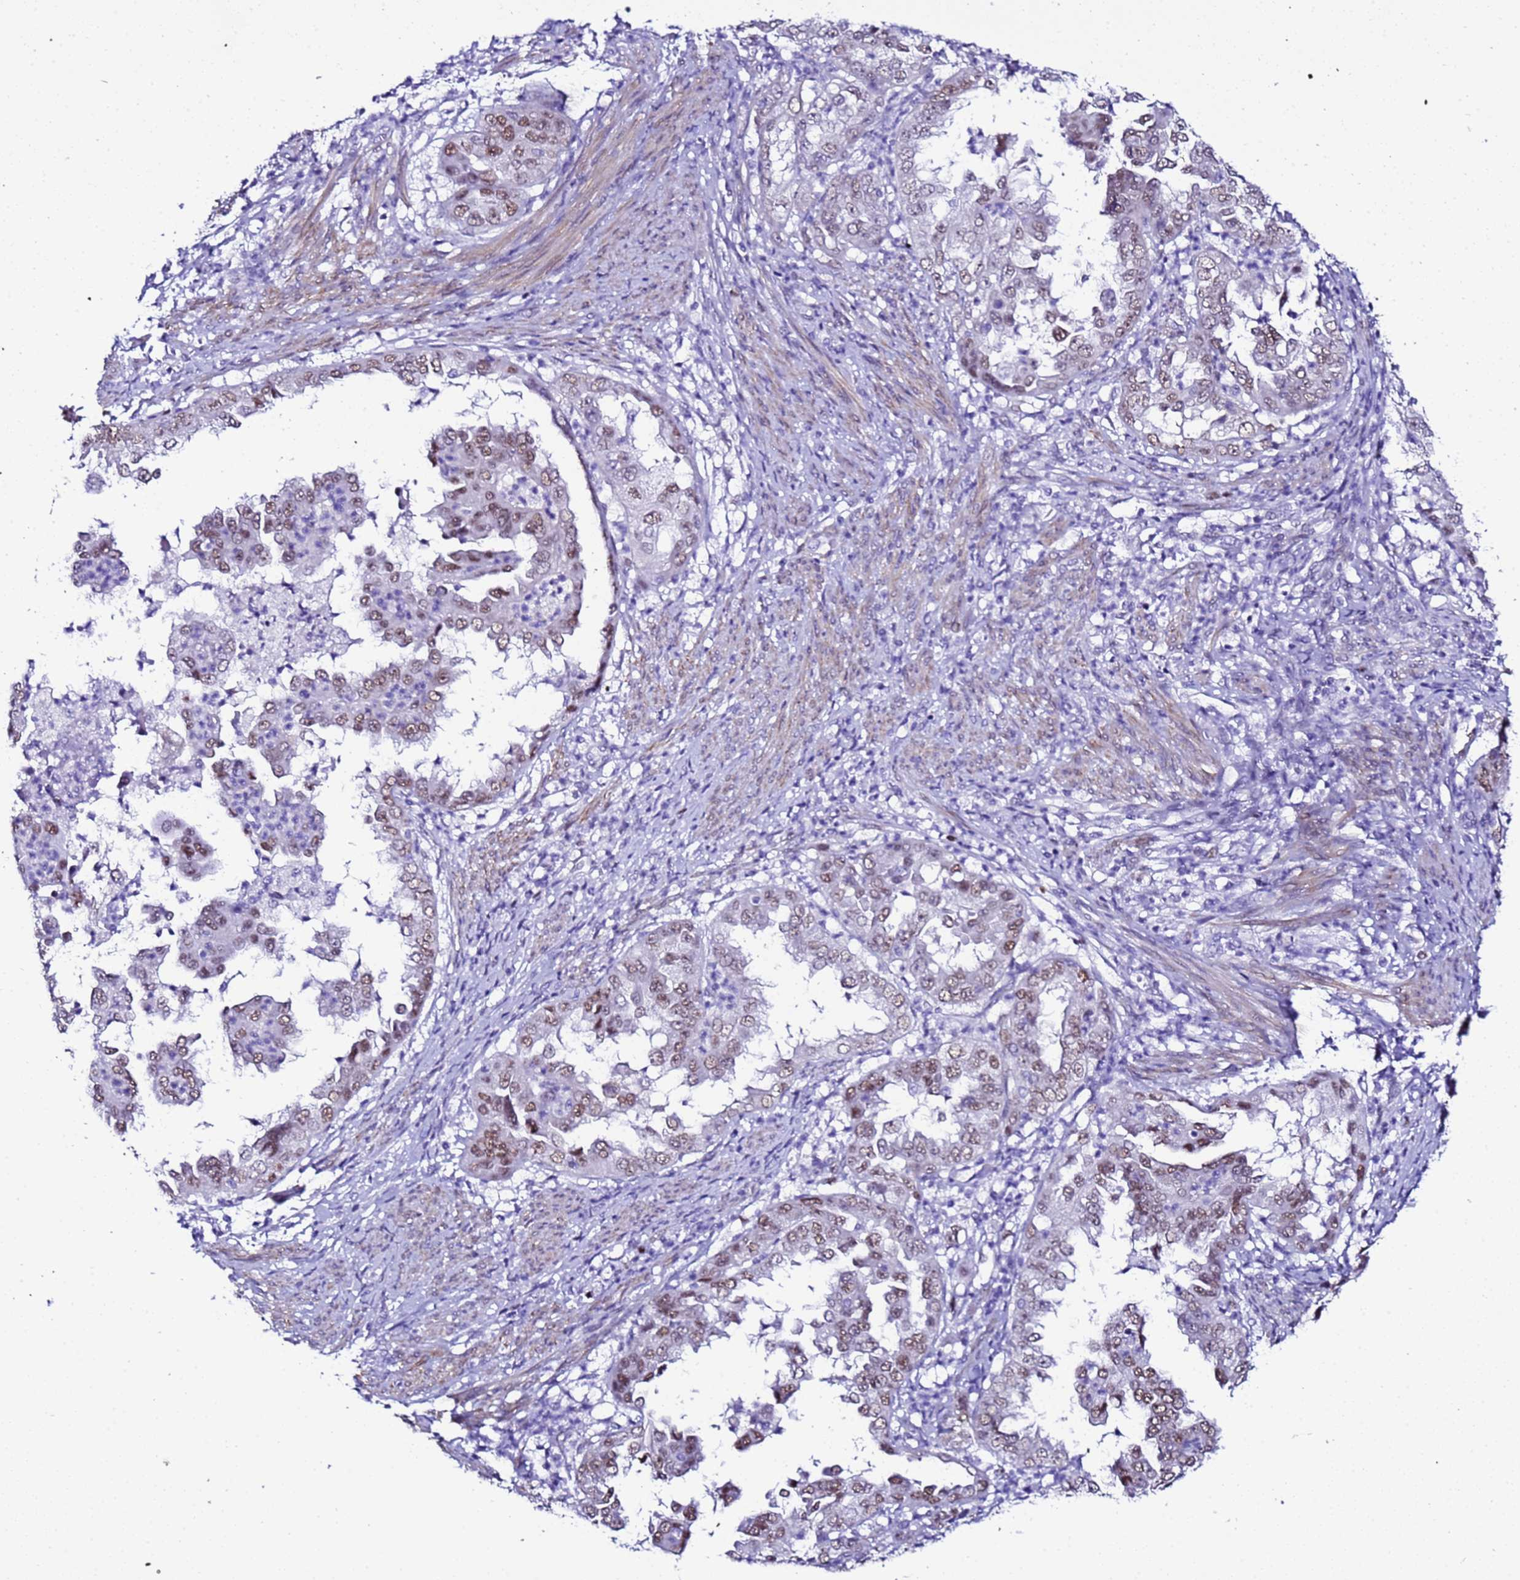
{"staining": {"intensity": "moderate", "quantity": "25%-75%", "location": "nuclear"}, "tissue": "endometrial cancer", "cell_type": "Tumor cells", "image_type": "cancer", "snomed": [{"axis": "morphology", "description": "Adenocarcinoma, NOS"}, {"axis": "topography", "description": "Endometrium"}], "caption": "Moderate nuclear positivity for a protein is identified in approximately 25%-75% of tumor cells of endometrial cancer (adenocarcinoma) using IHC.", "gene": "BCL7A", "patient": {"sex": "female", "age": 85}}